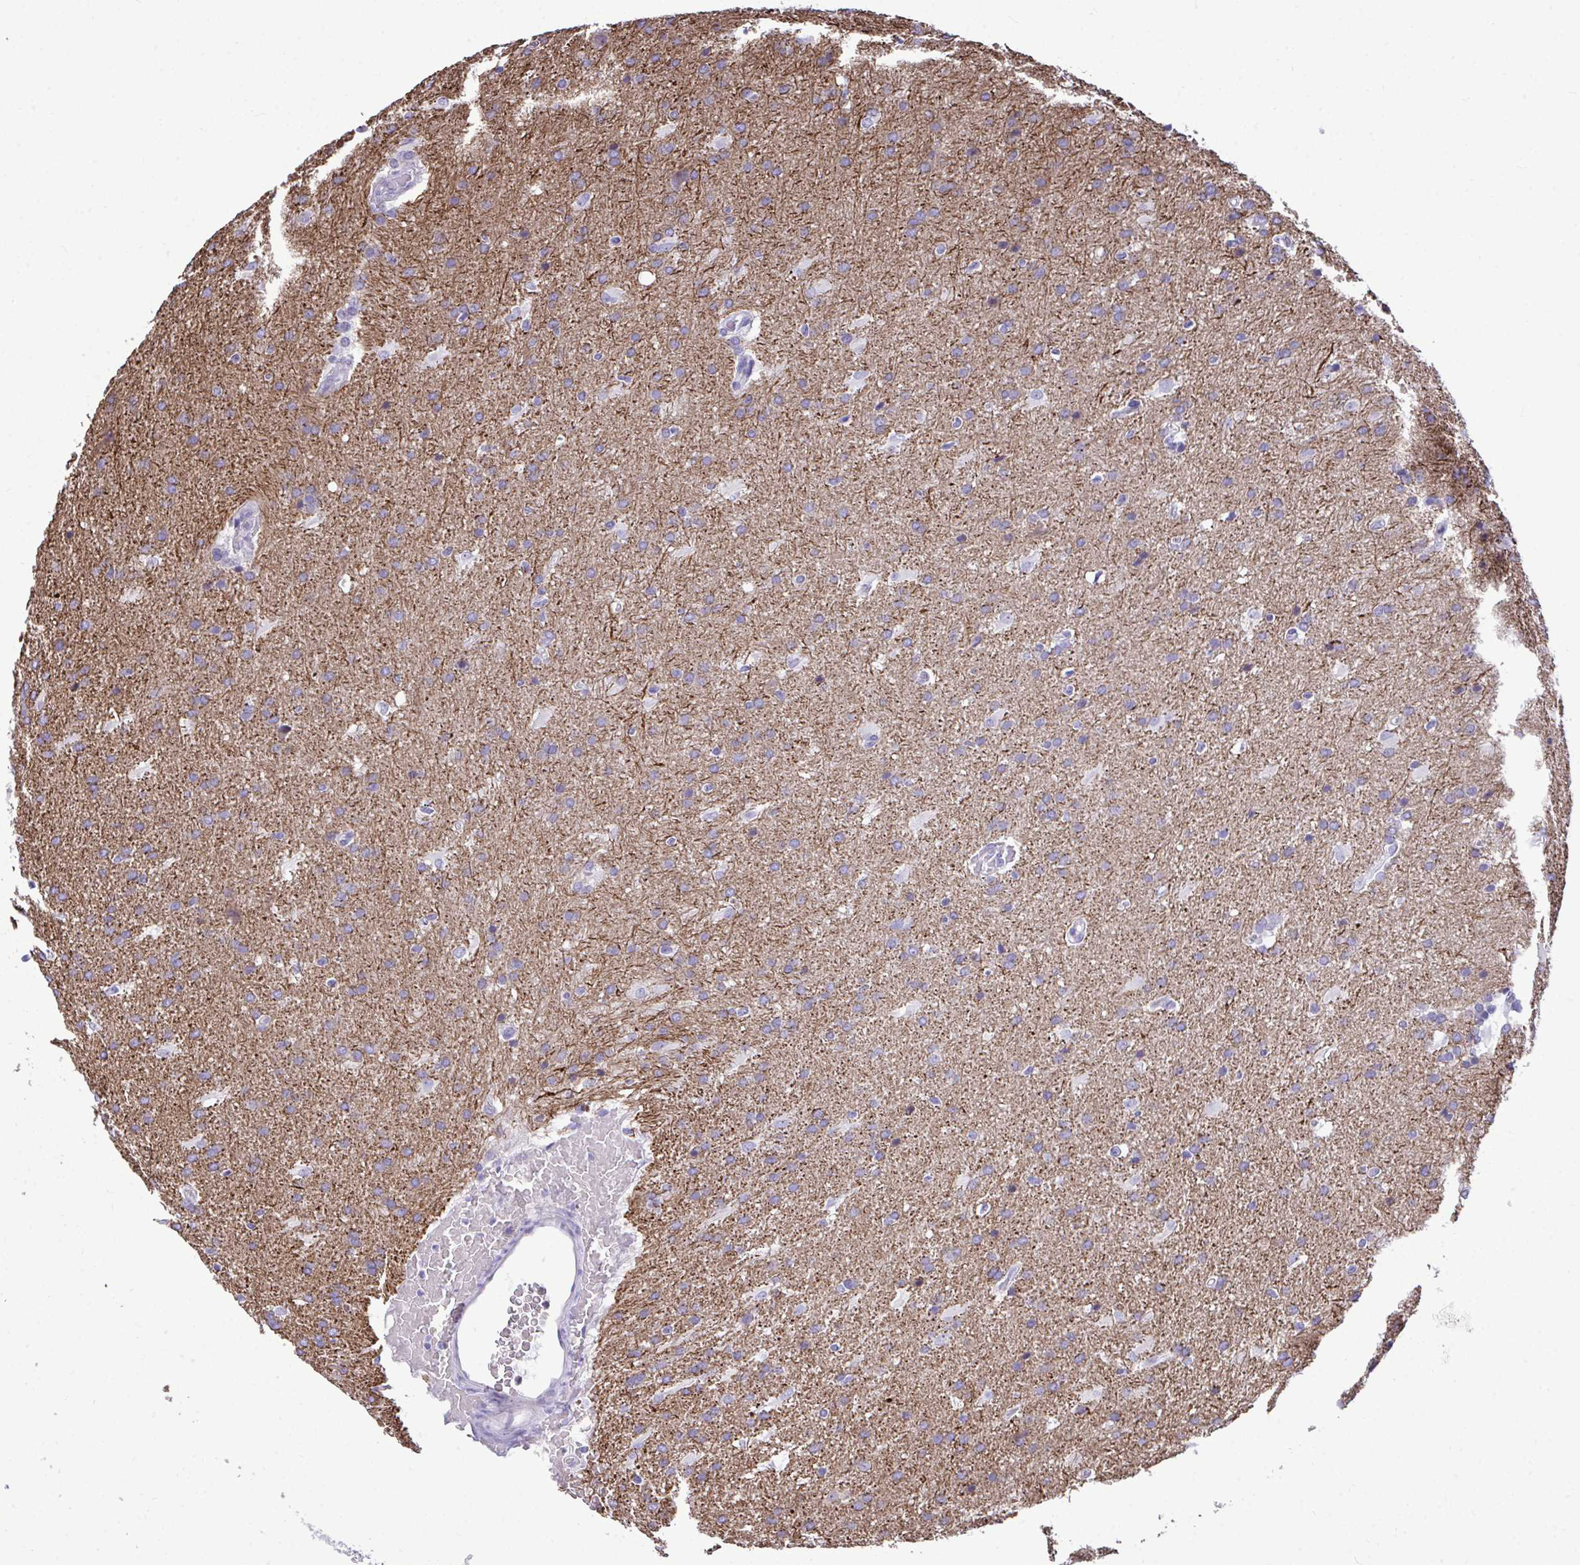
{"staining": {"intensity": "weak", "quantity": "<25%", "location": "cytoplasmic/membranous"}, "tissue": "glioma", "cell_type": "Tumor cells", "image_type": "cancer", "snomed": [{"axis": "morphology", "description": "Glioma, malignant, High grade"}, {"axis": "topography", "description": "Brain"}], "caption": "Protein analysis of malignant high-grade glioma reveals no significant positivity in tumor cells. Brightfield microscopy of IHC stained with DAB (brown) and hematoxylin (blue), captured at high magnification.", "gene": "PIGK", "patient": {"sex": "male", "age": 56}}